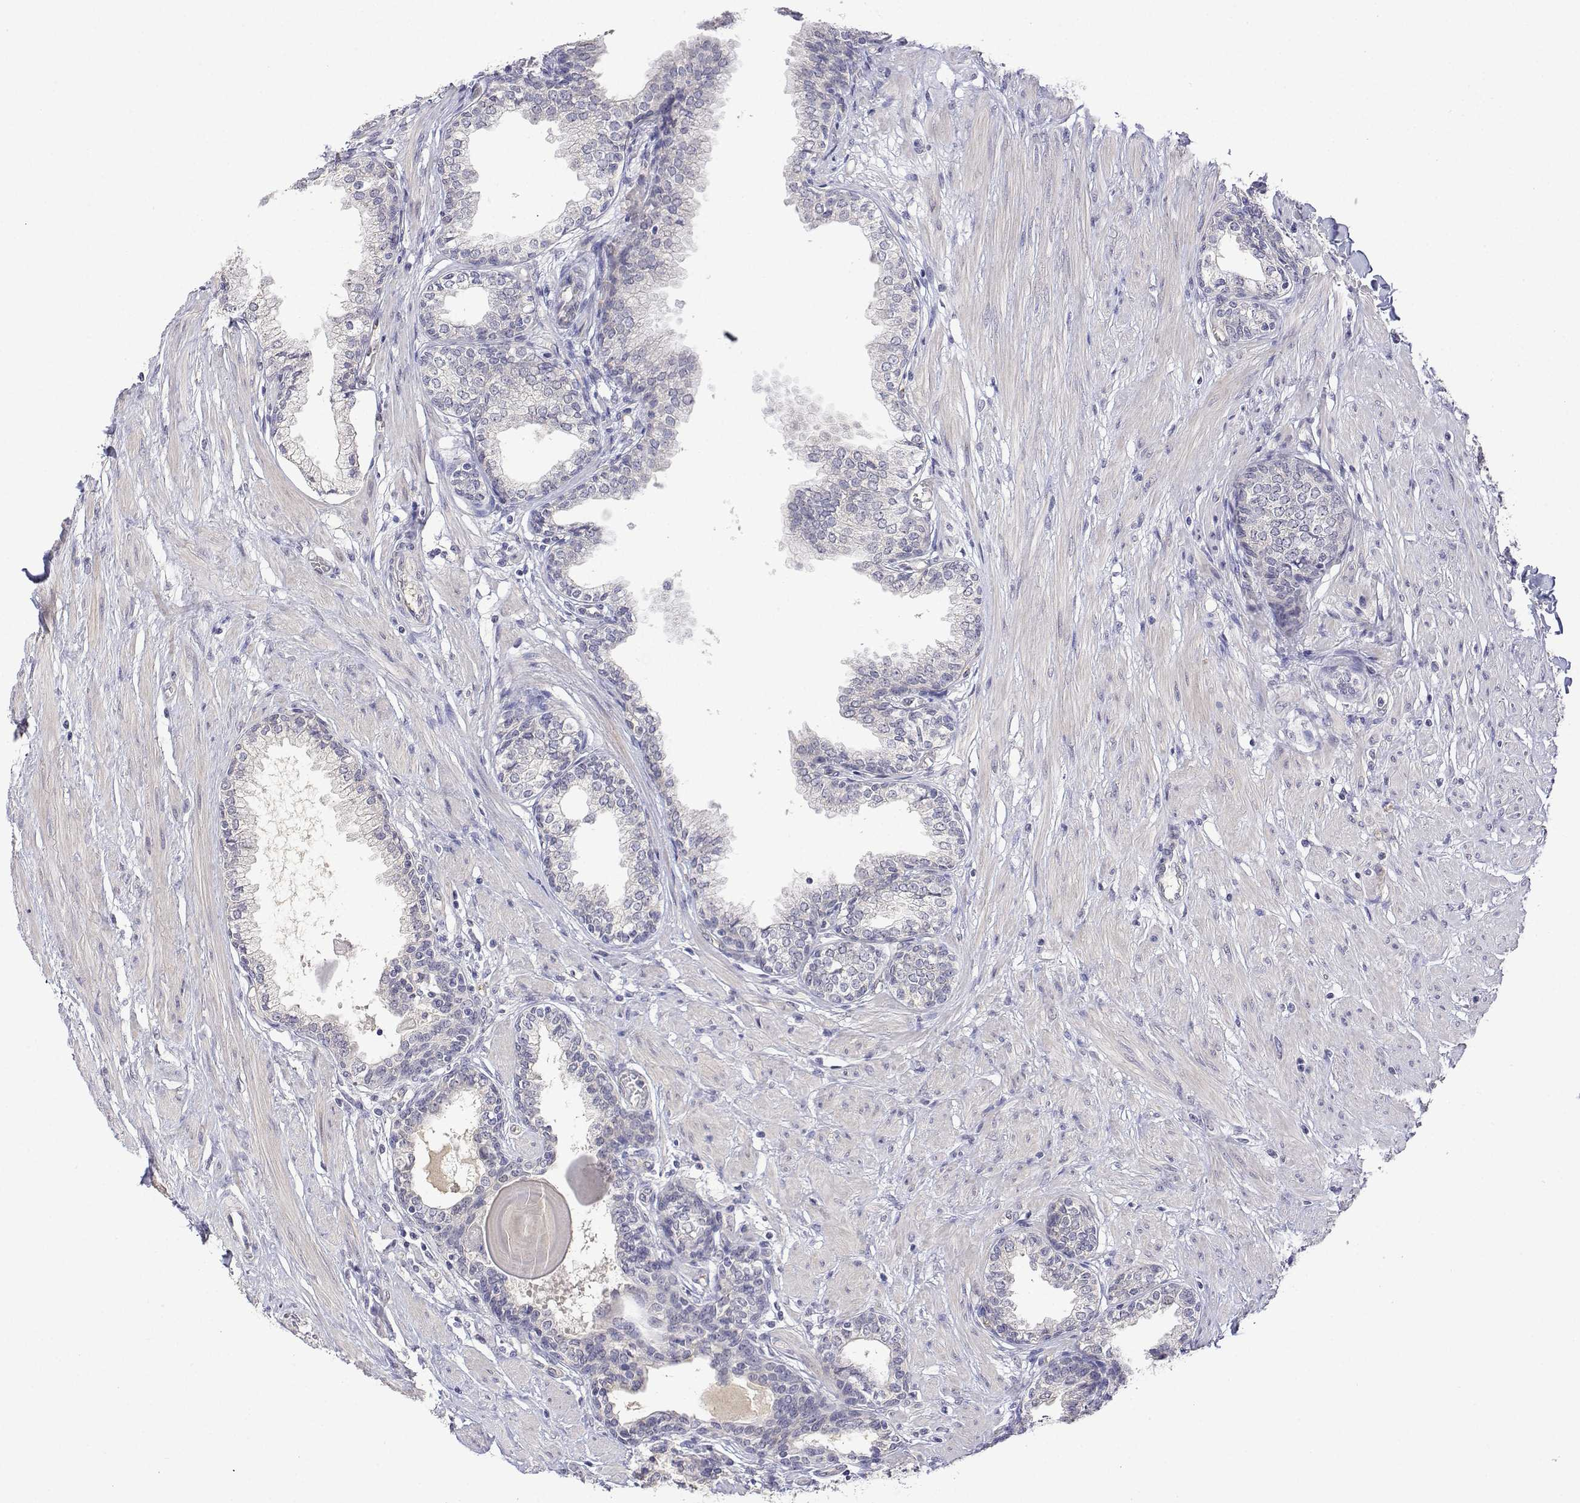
{"staining": {"intensity": "negative", "quantity": "none", "location": "none"}, "tissue": "prostate", "cell_type": "Glandular cells", "image_type": "normal", "snomed": [{"axis": "morphology", "description": "Normal tissue, NOS"}, {"axis": "topography", "description": "Prostate"}], "caption": "Image shows no protein staining in glandular cells of benign prostate.", "gene": "PLCB1", "patient": {"sex": "male", "age": 55}}